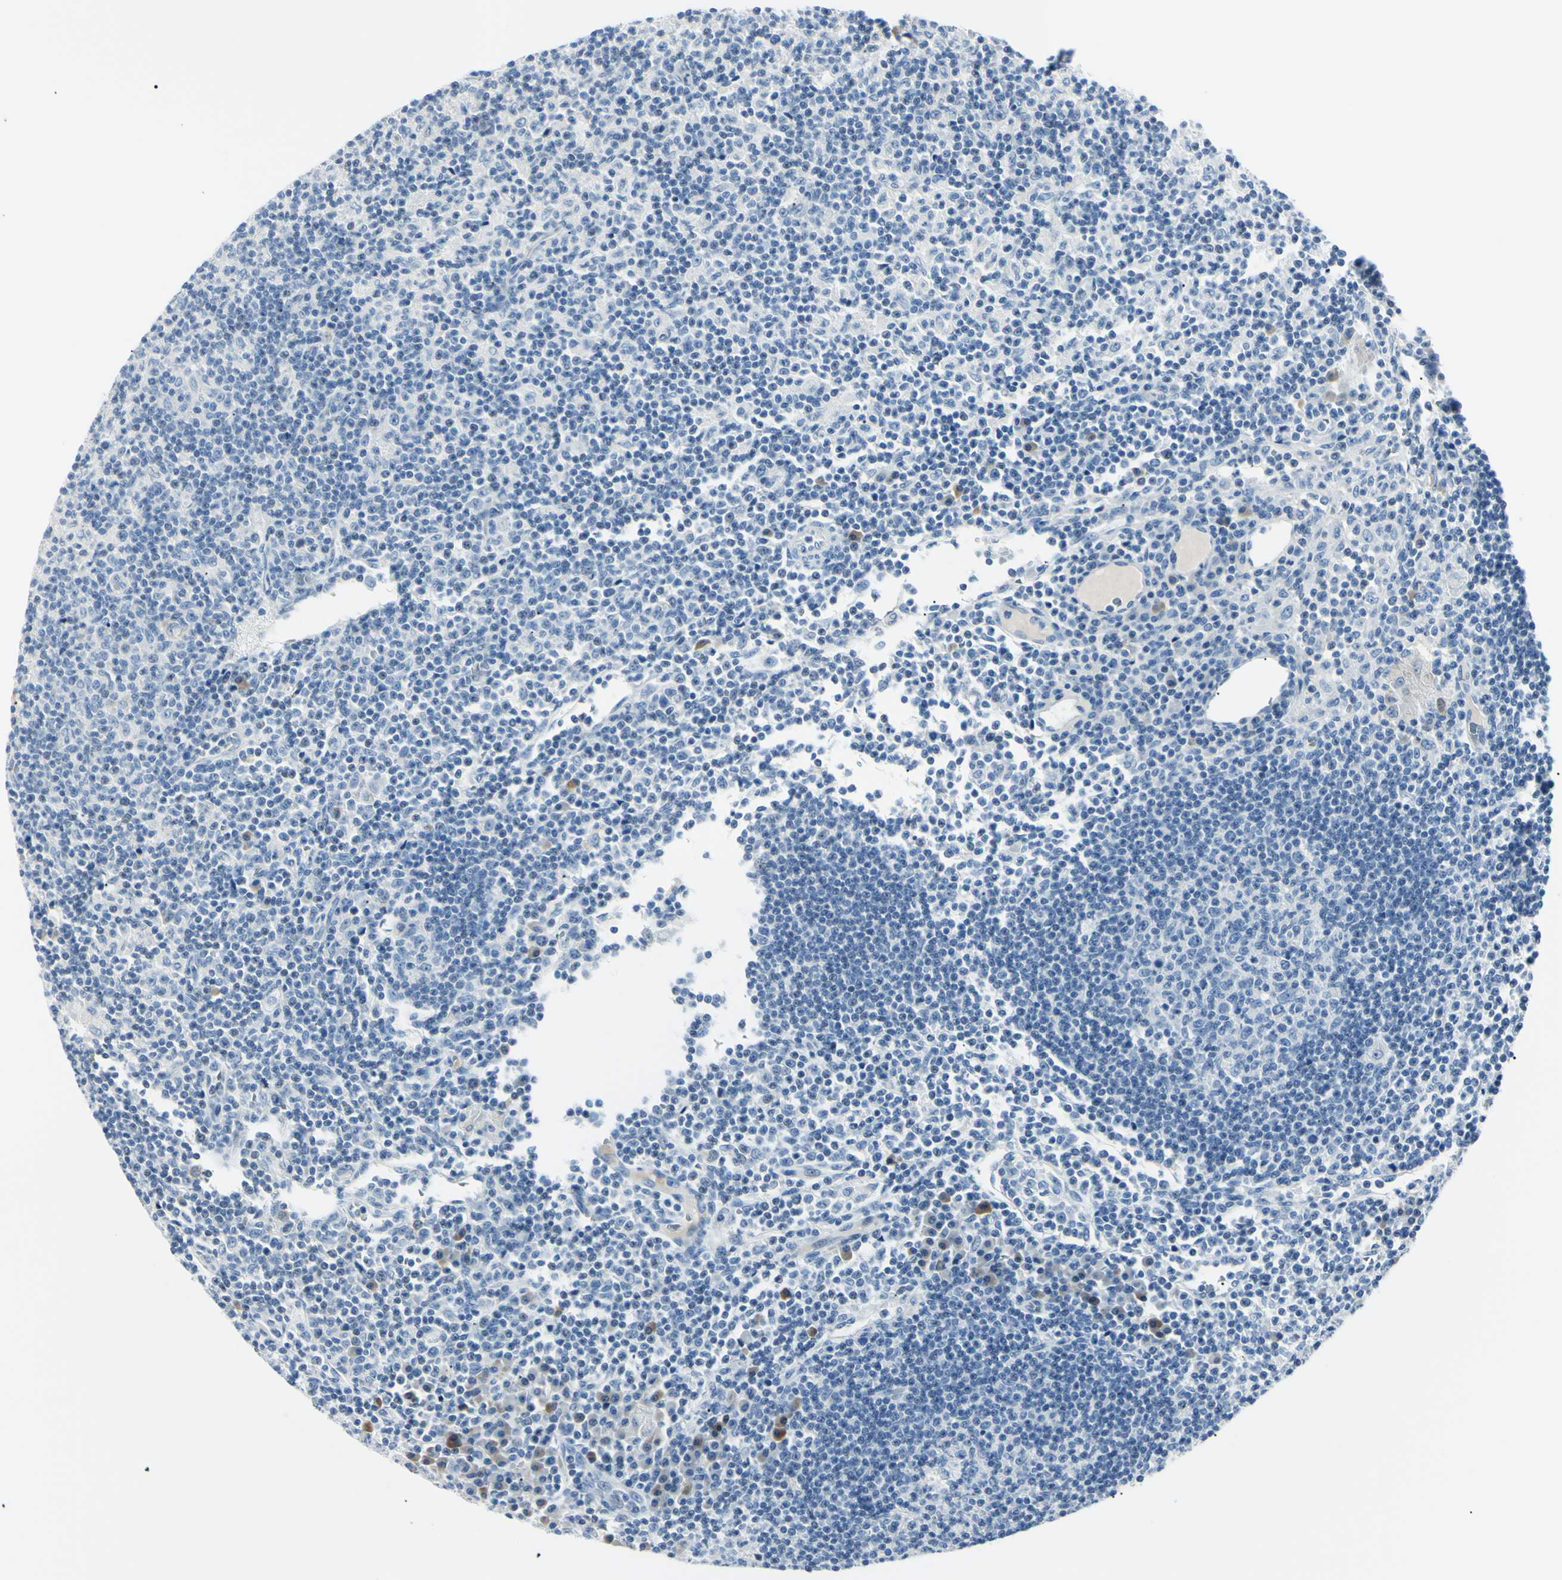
{"staining": {"intensity": "negative", "quantity": "none", "location": "none"}, "tissue": "lymph node", "cell_type": "Germinal center cells", "image_type": "normal", "snomed": [{"axis": "morphology", "description": "Normal tissue, NOS"}, {"axis": "morphology", "description": "Inflammation, NOS"}, {"axis": "topography", "description": "Lymph node"}], "caption": "Immunohistochemical staining of unremarkable human lymph node reveals no significant expression in germinal center cells. Brightfield microscopy of immunohistochemistry (IHC) stained with DAB (3,3'-diaminobenzidine) (brown) and hematoxylin (blue), captured at high magnification.", "gene": "CA2", "patient": {"sex": "male", "age": 55}}